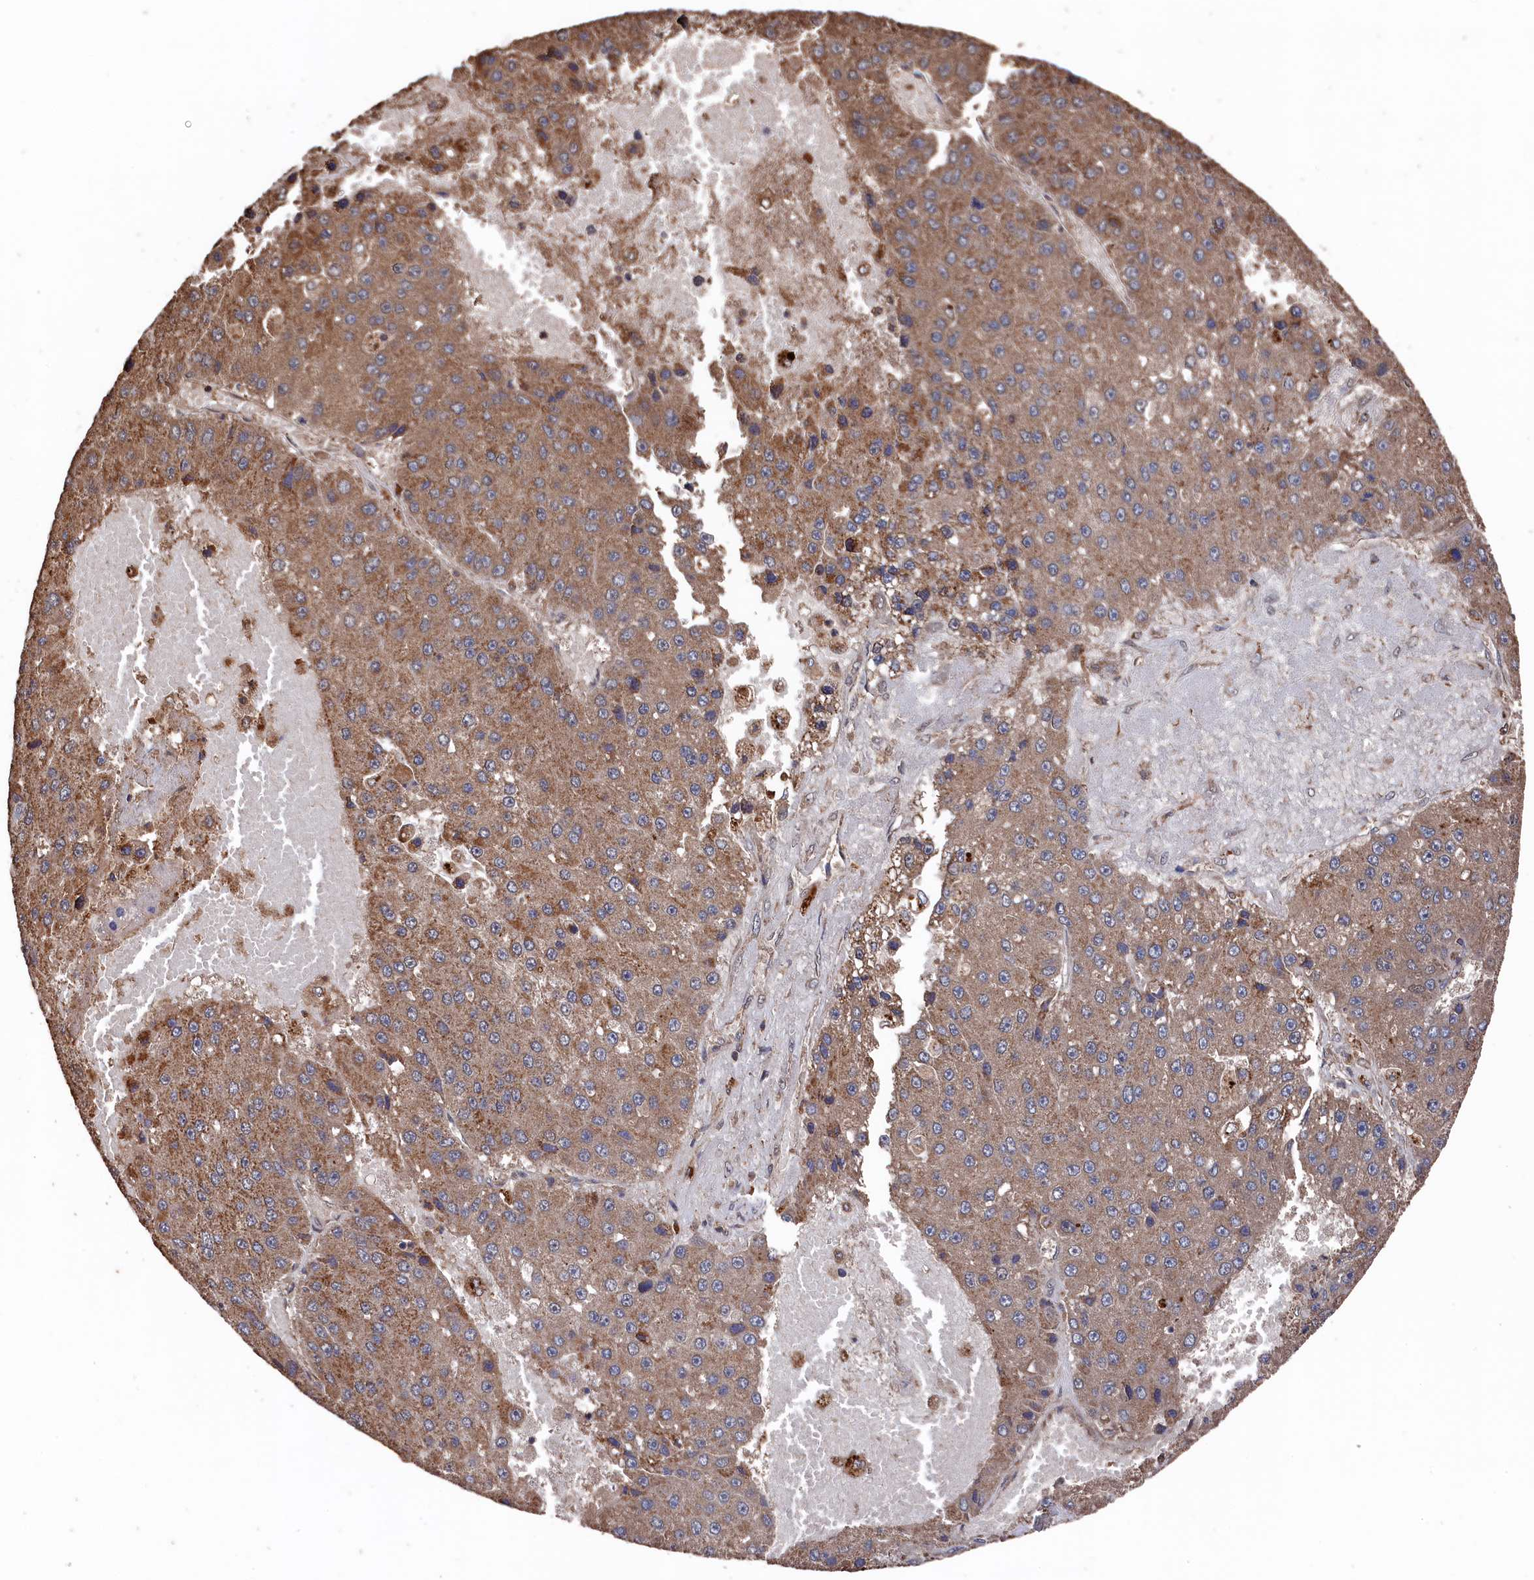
{"staining": {"intensity": "moderate", "quantity": ">75%", "location": "cytoplasmic/membranous"}, "tissue": "liver cancer", "cell_type": "Tumor cells", "image_type": "cancer", "snomed": [{"axis": "morphology", "description": "Carcinoma, Hepatocellular, NOS"}, {"axis": "topography", "description": "Liver"}], "caption": "Protein staining exhibits moderate cytoplasmic/membranous expression in about >75% of tumor cells in liver cancer.", "gene": "SNX33", "patient": {"sex": "female", "age": 73}}